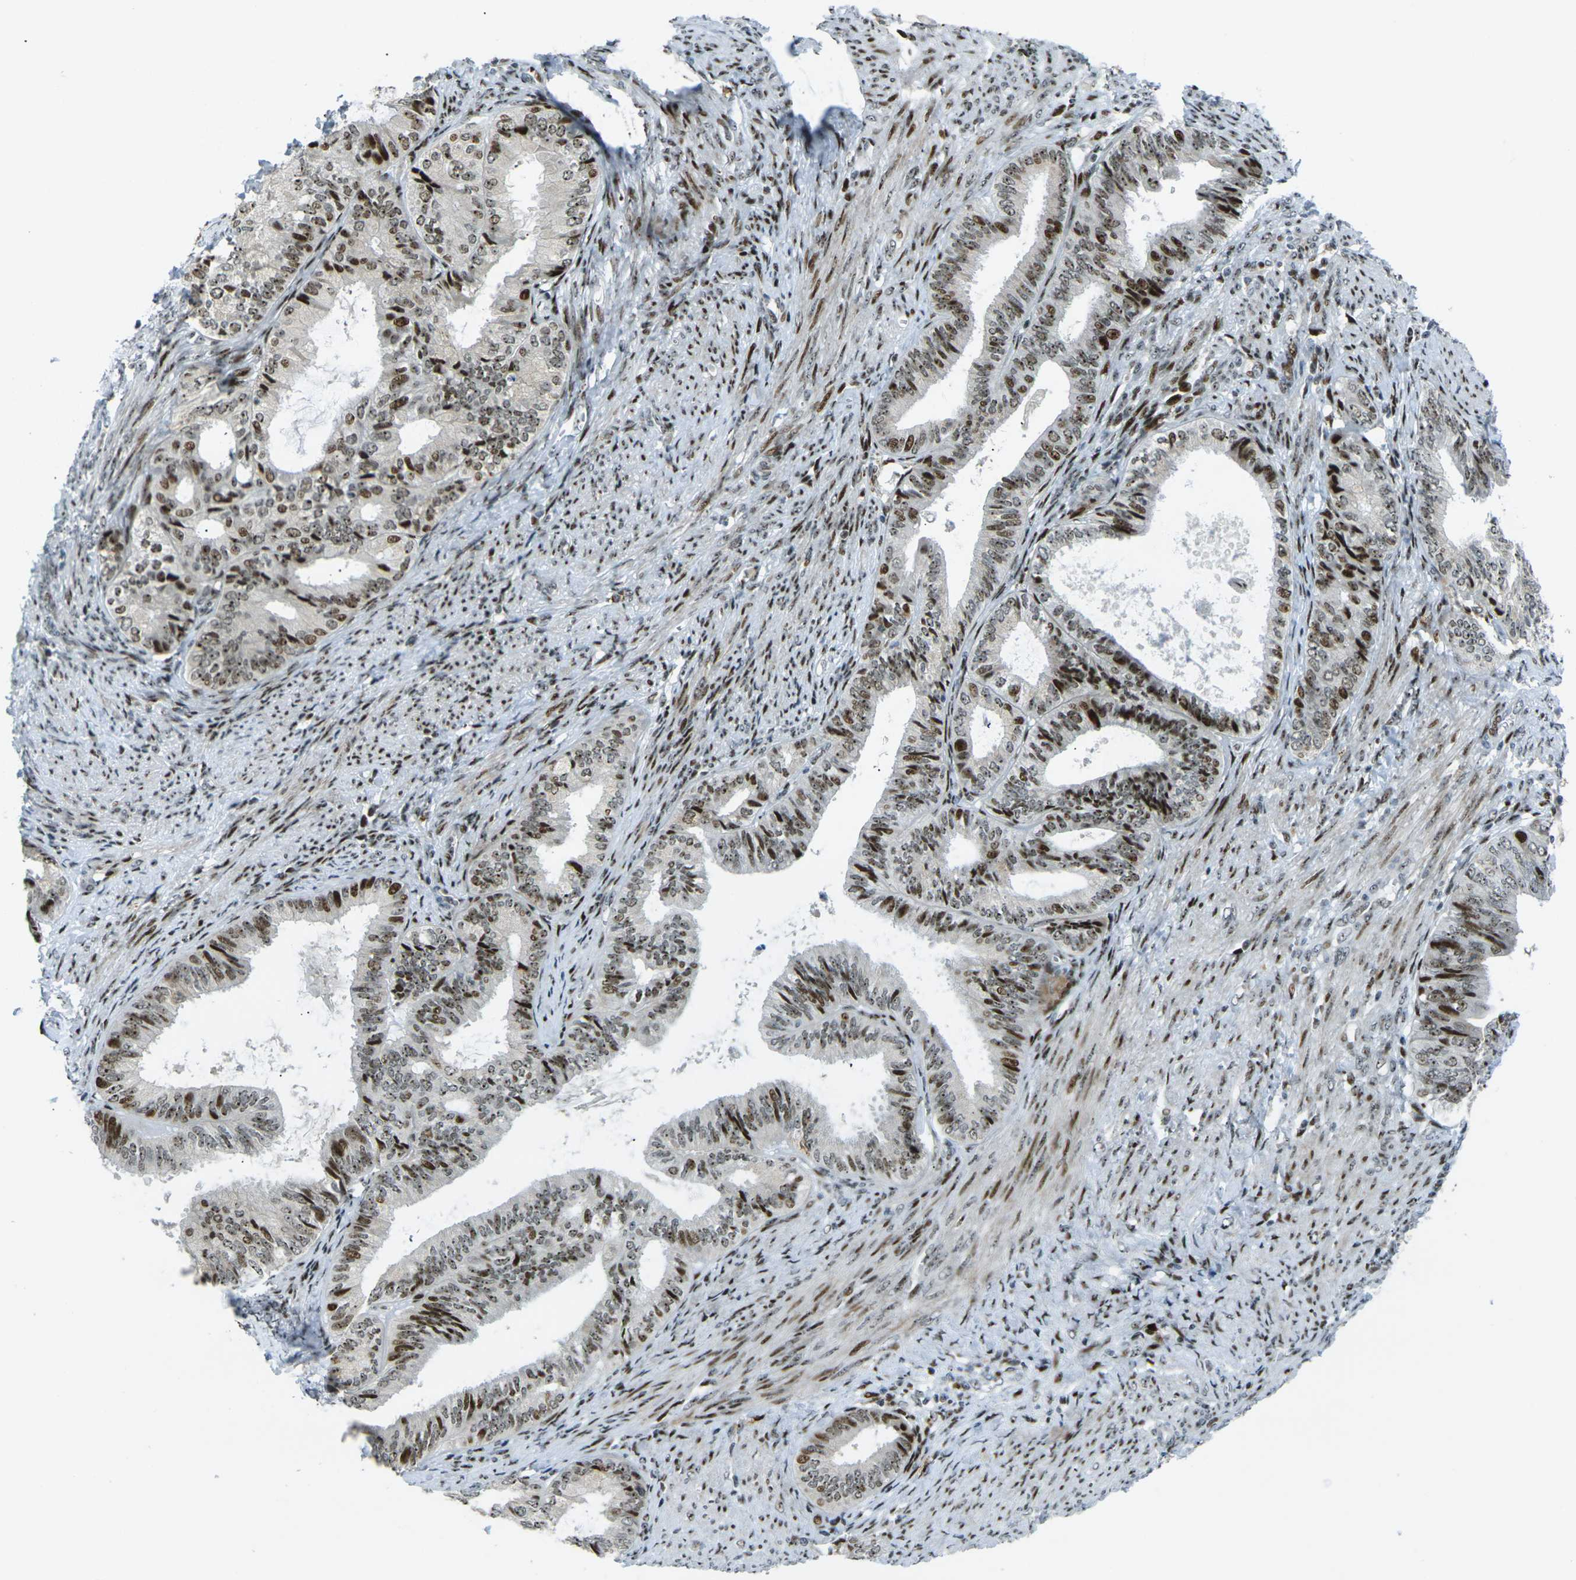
{"staining": {"intensity": "strong", "quantity": ">75%", "location": "nuclear"}, "tissue": "endometrial cancer", "cell_type": "Tumor cells", "image_type": "cancer", "snomed": [{"axis": "morphology", "description": "Adenocarcinoma, NOS"}, {"axis": "topography", "description": "Endometrium"}], "caption": "Strong nuclear staining is identified in about >75% of tumor cells in endometrial cancer.", "gene": "UBE2C", "patient": {"sex": "female", "age": 86}}